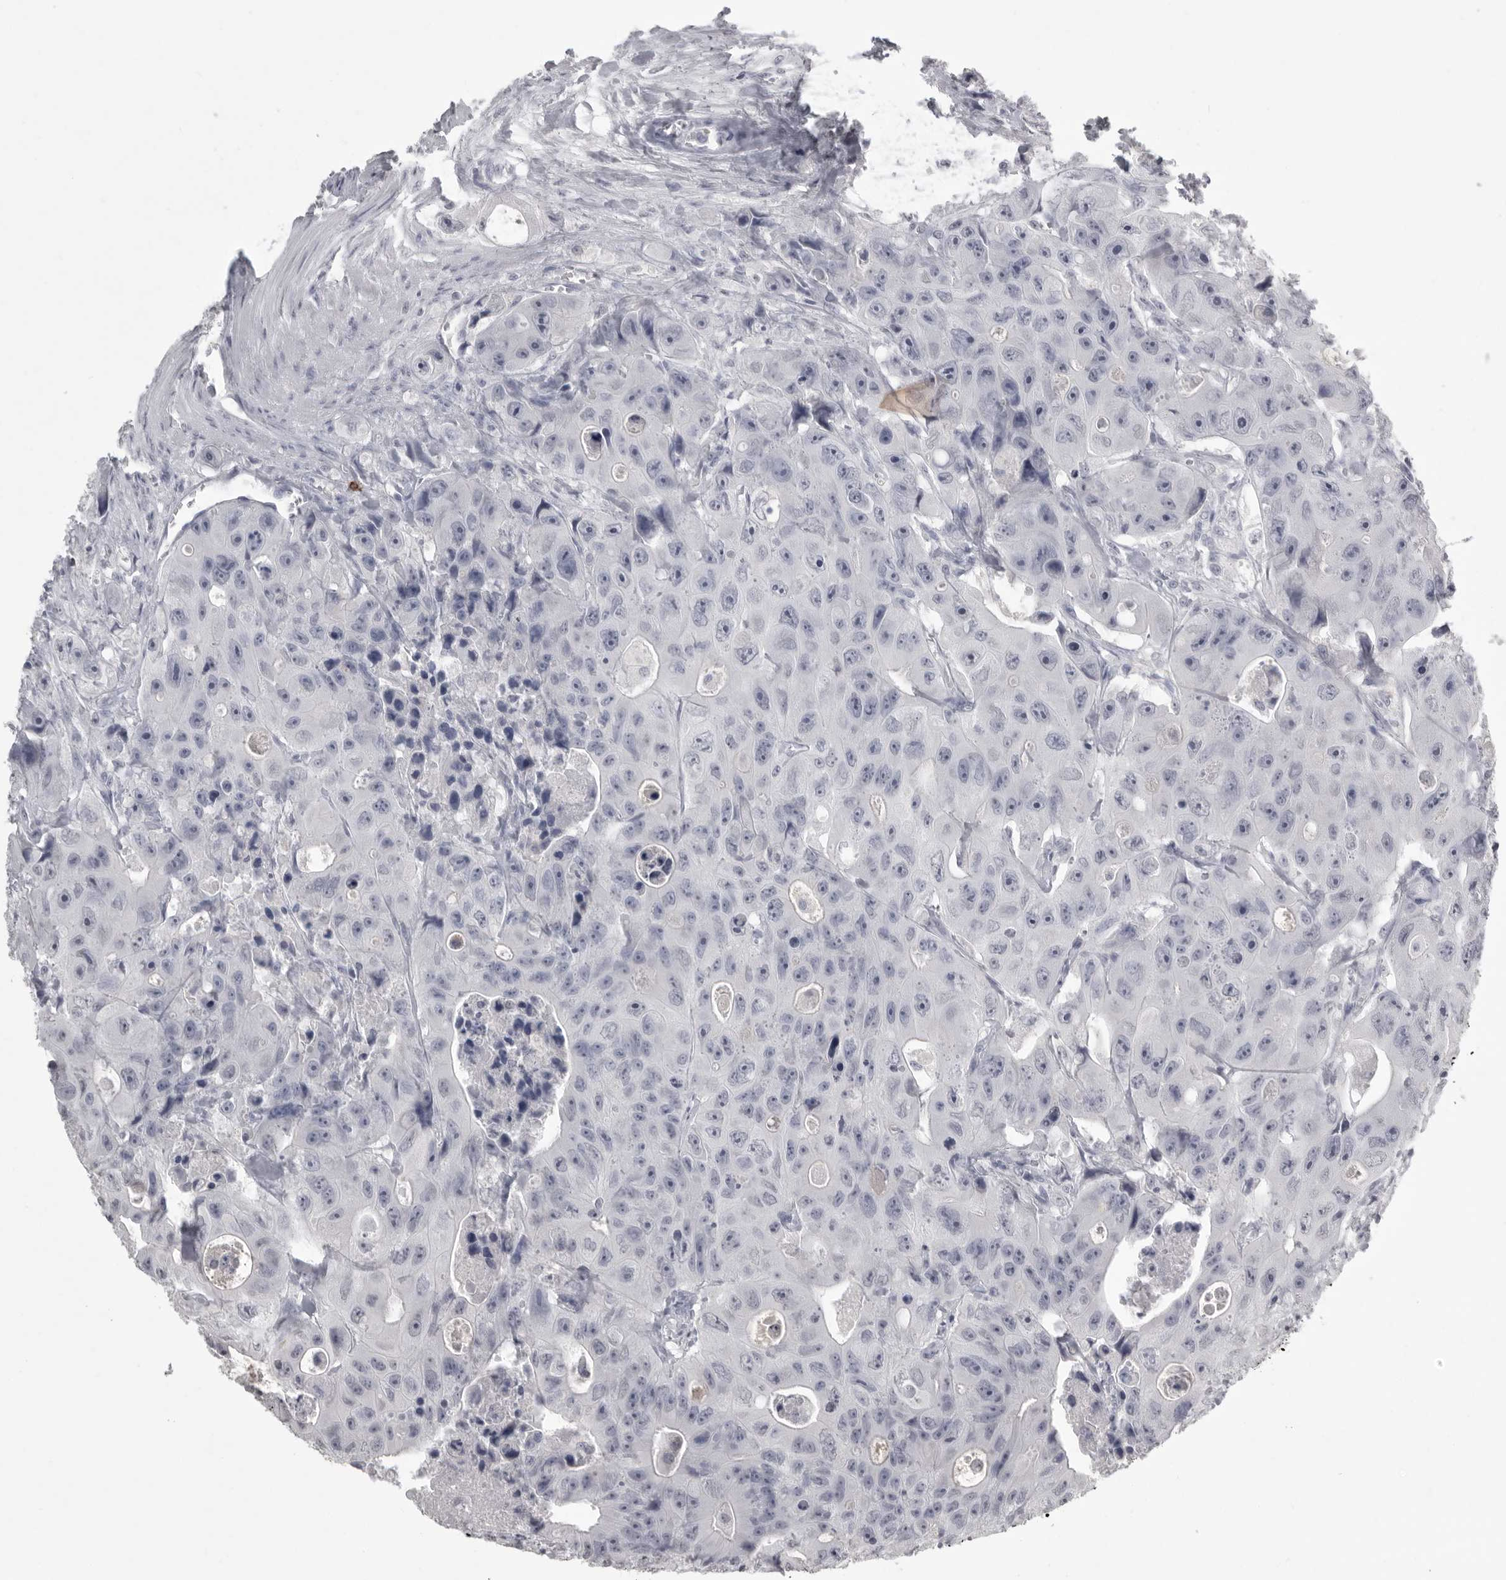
{"staining": {"intensity": "negative", "quantity": "none", "location": "none"}, "tissue": "colorectal cancer", "cell_type": "Tumor cells", "image_type": "cancer", "snomed": [{"axis": "morphology", "description": "Adenocarcinoma, NOS"}, {"axis": "topography", "description": "Colon"}], "caption": "A micrograph of colorectal adenocarcinoma stained for a protein shows no brown staining in tumor cells. The staining is performed using DAB (3,3'-diaminobenzidine) brown chromogen with nuclei counter-stained in using hematoxylin.", "gene": "GNLY", "patient": {"sex": "female", "age": 46}}